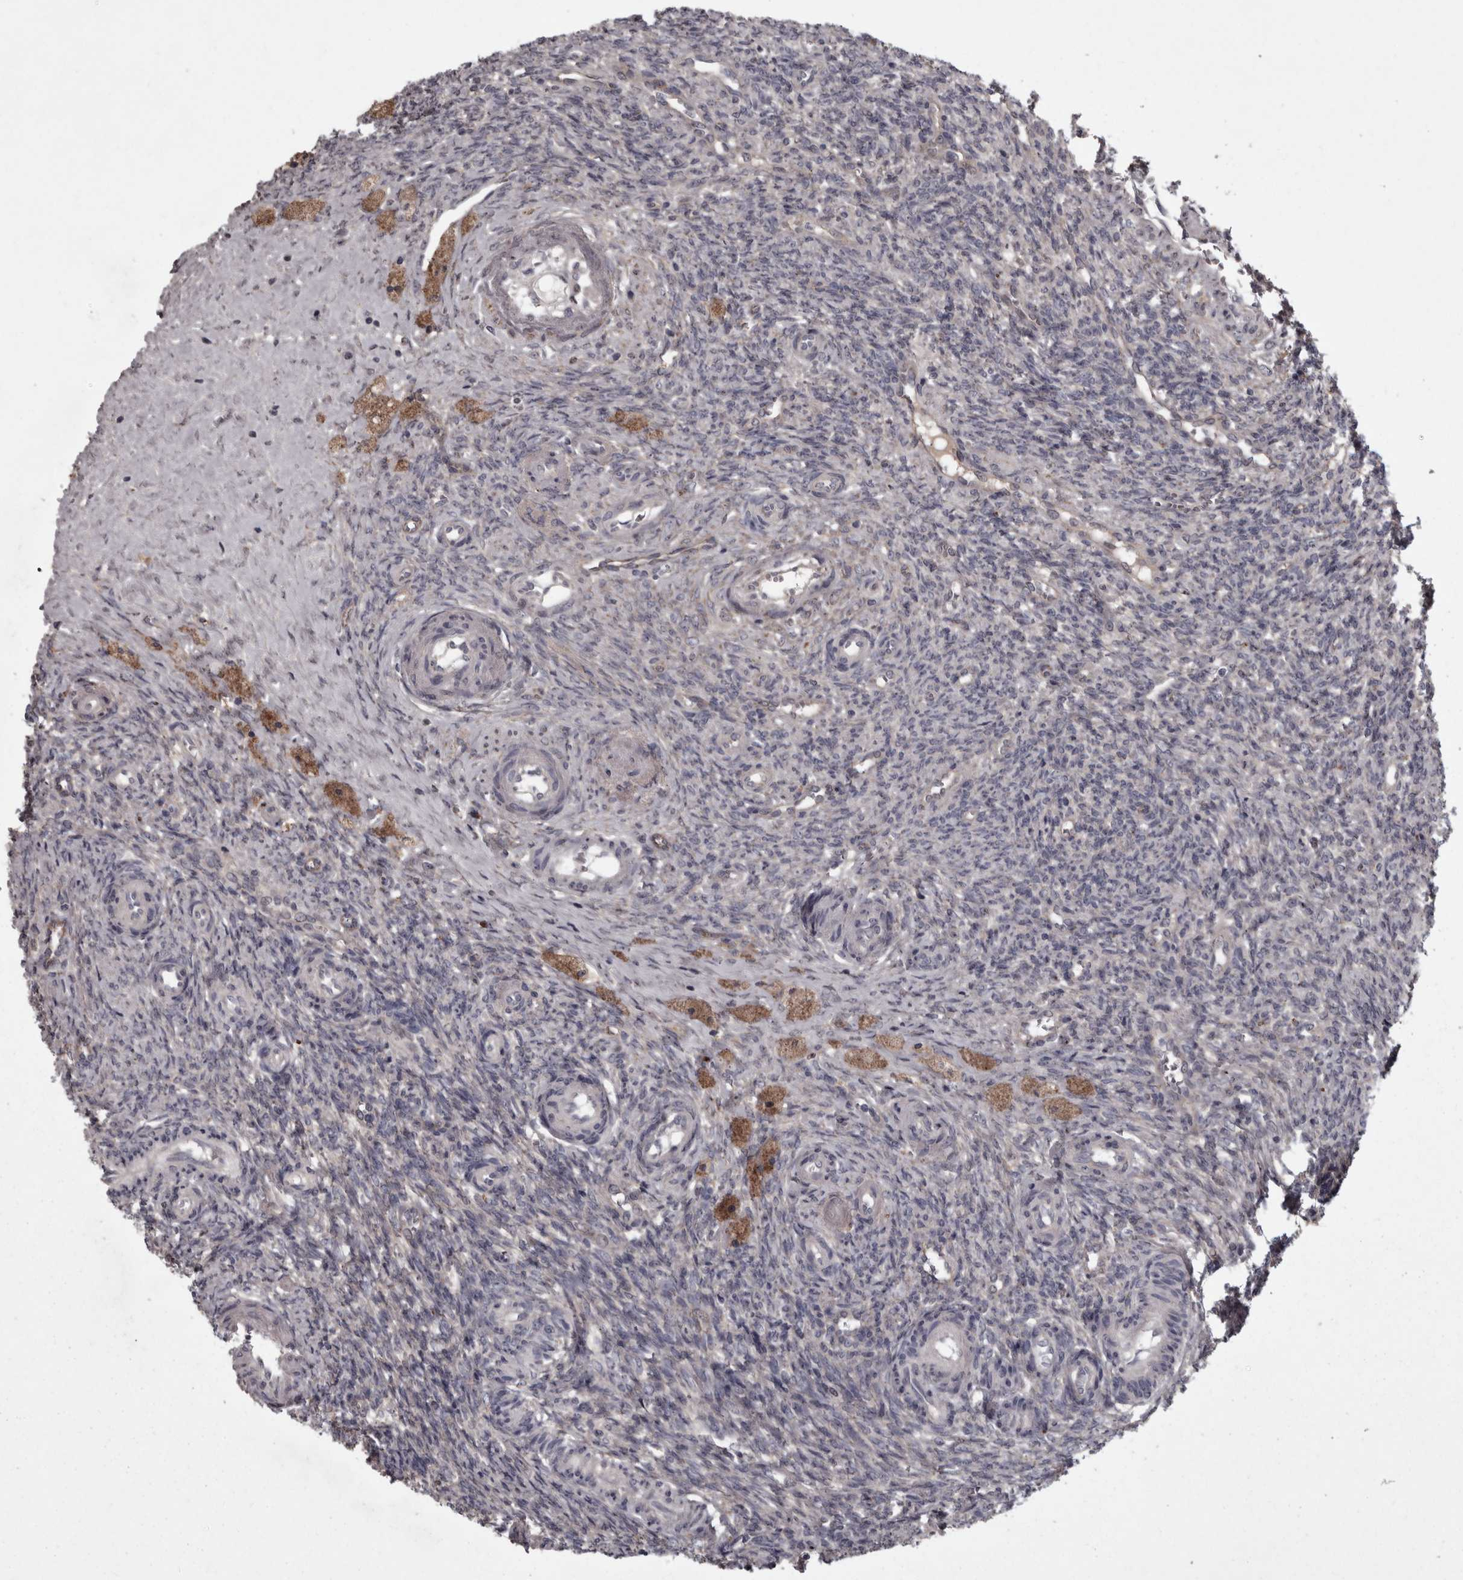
{"staining": {"intensity": "weak", "quantity": ">75%", "location": "cytoplasmic/membranous"}, "tissue": "ovary", "cell_type": "Follicle cells", "image_type": "normal", "snomed": [{"axis": "morphology", "description": "Normal tissue, NOS"}, {"axis": "topography", "description": "Ovary"}], "caption": "This photomicrograph exhibits IHC staining of normal human ovary, with low weak cytoplasmic/membranous positivity in about >75% of follicle cells.", "gene": "PCDH17", "patient": {"sex": "female", "age": 41}}